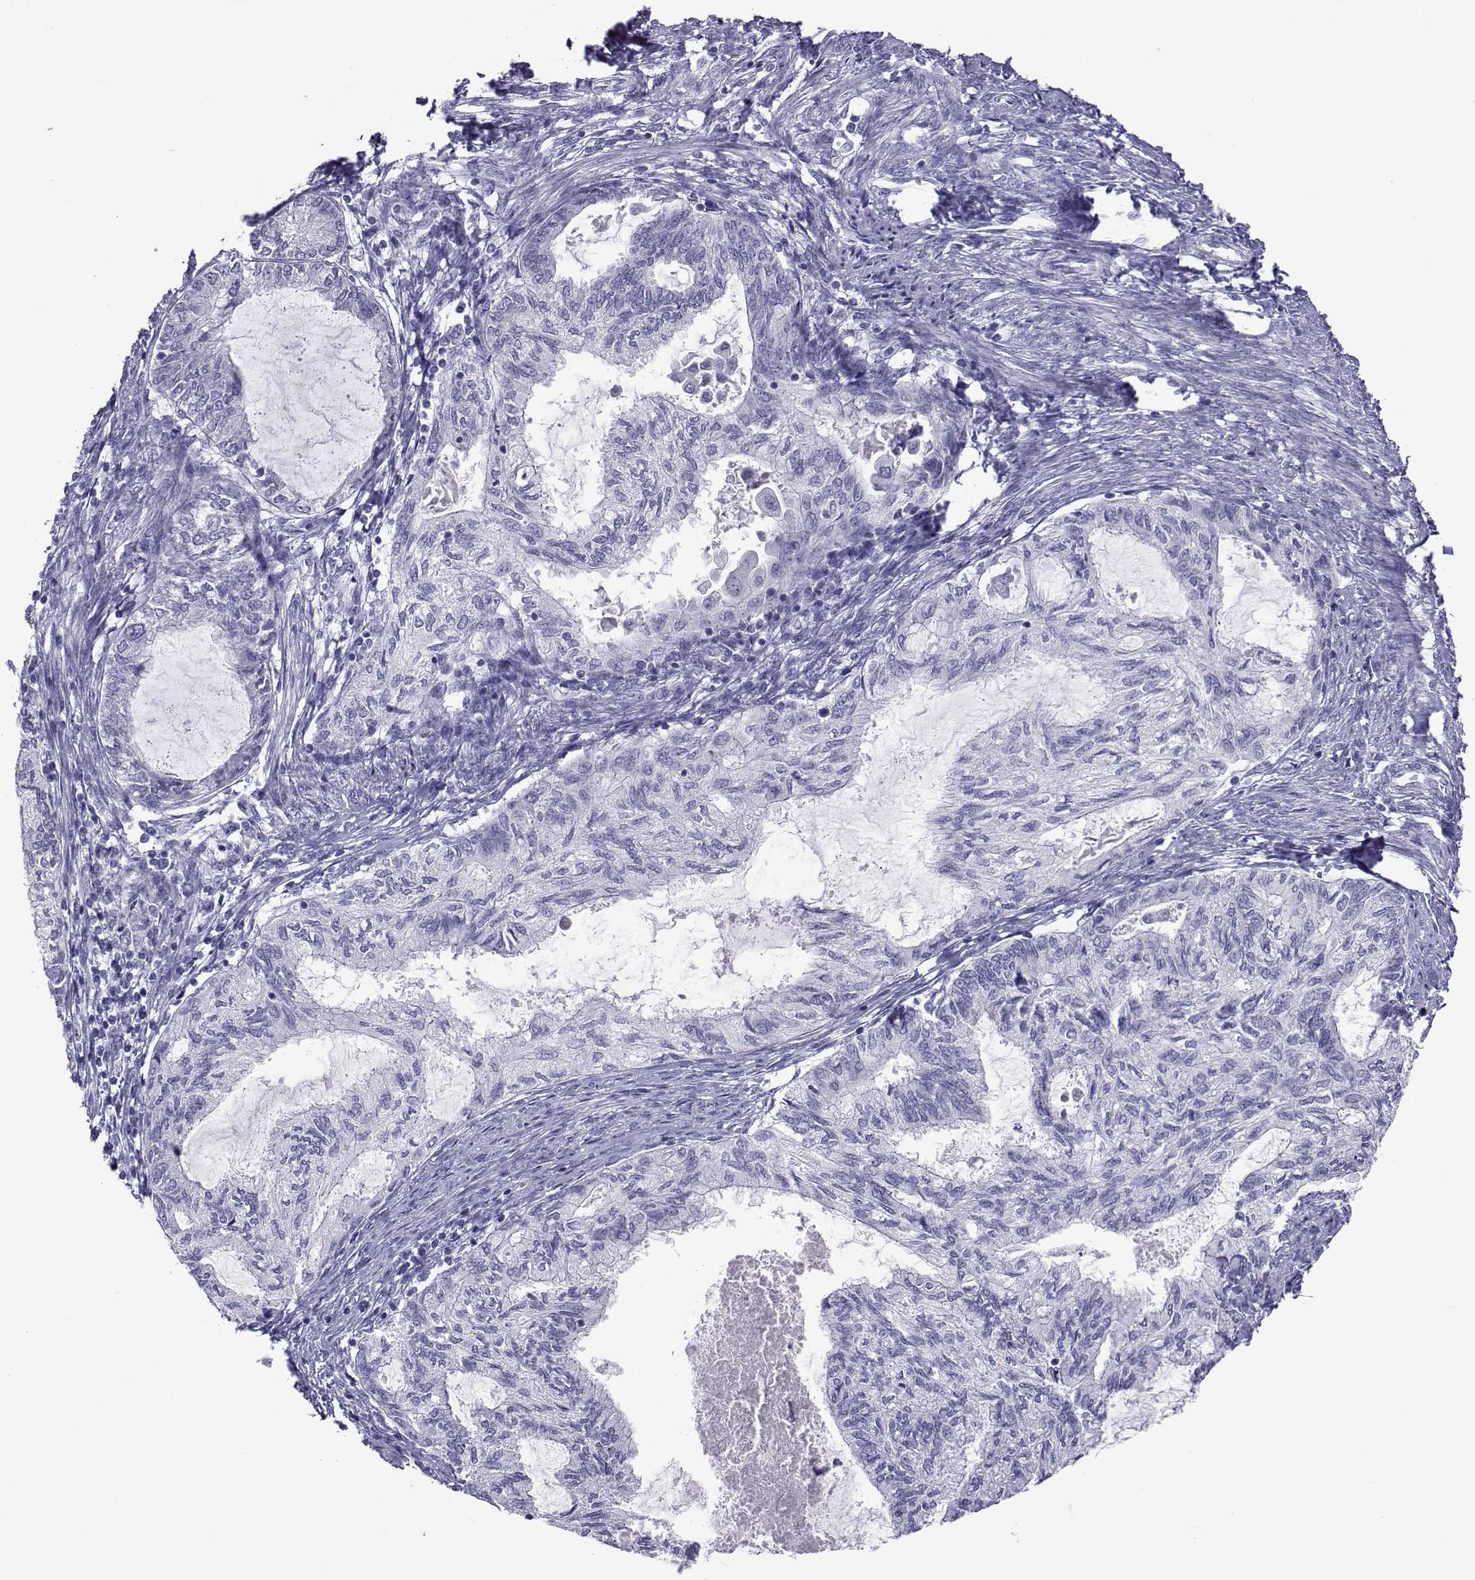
{"staining": {"intensity": "negative", "quantity": "none", "location": "none"}, "tissue": "endometrial cancer", "cell_type": "Tumor cells", "image_type": "cancer", "snomed": [{"axis": "morphology", "description": "Adenocarcinoma, NOS"}, {"axis": "topography", "description": "Endometrium"}], "caption": "Immunohistochemistry (IHC) image of human adenocarcinoma (endometrial) stained for a protein (brown), which reveals no staining in tumor cells.", "gene": "ACTL7A", "patient": {"sex": "female", "age": 86}}